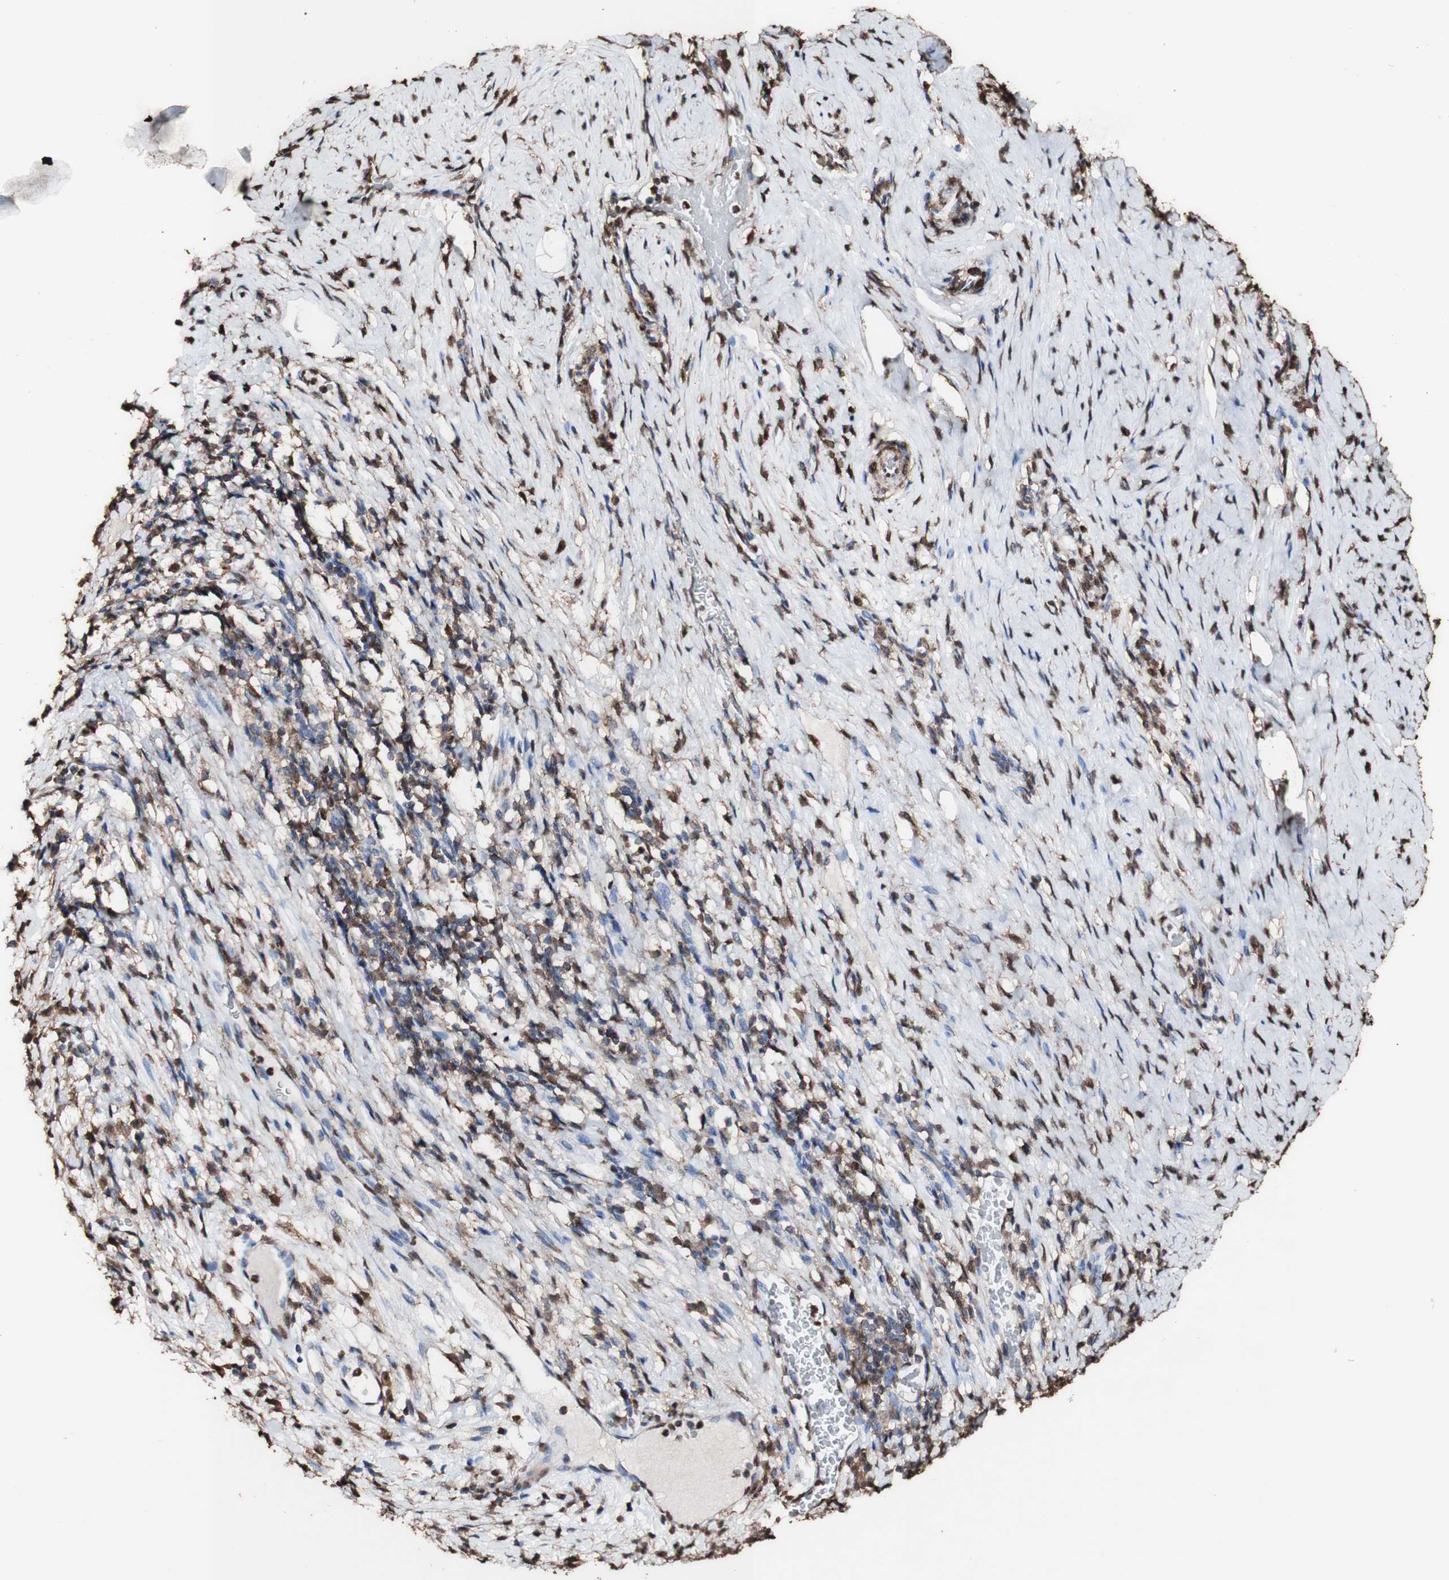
{"staining": {"intensity": "strong", "quantity": "25%-75%", "location": "cytoplasmic/membranous"}, "tissue": "cervical cancer", "cell_type": "Tumor cells", "image_type": "cancer", "snomed": [{"axis": "morphology", "description": "Squamous cell carcinoma, NOS"}, {"axis": "topography", "description": "Cervix"}], "caption": "DAB (3,3'-diaminobenzidine) immunohistochemical staining of cervical cancer reveals strong cytoplasmic/membranous protein expression in about 25%-75% of tumor cells.", "gene": "PIDD1", "patient": {"sex": "female", "age": 51}}